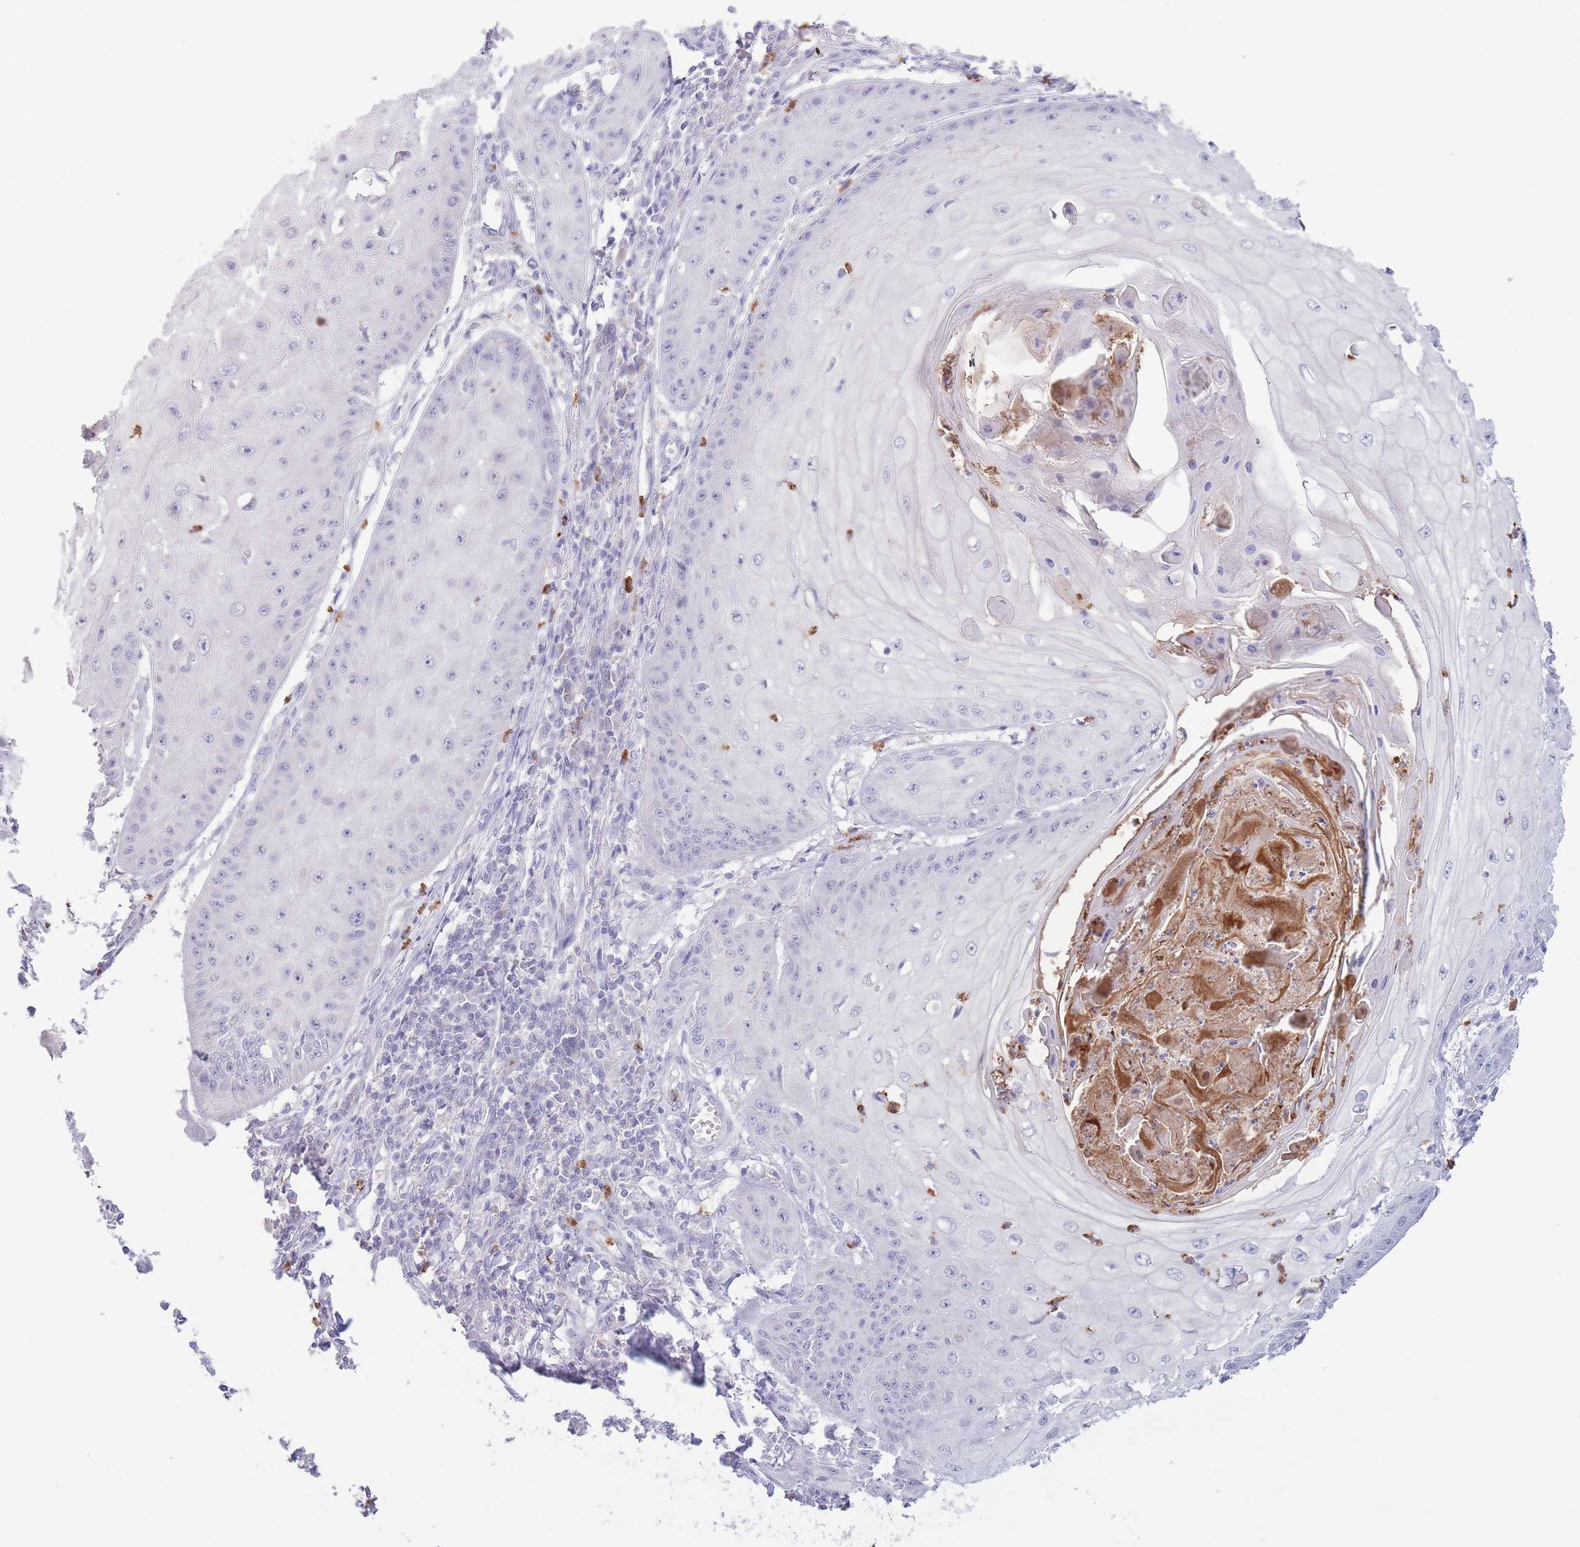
{"staining": {"intensity": "negative", "quantity": "none", "location": "none"}, "tissue": "skin cancer", "cell_type": "Tumor cells", "image_type": "cancer", "snomed": [{"axis": "morphology", "description": "Squamous cell carcinoma, NOS"}, {"axis": "topography", "description": "Skin"}], "caption": "DAB immunohistochemical staining of skin cancer (squamous cell carcinoma) displays no significant staining in tumor cells.", "gene": "LCLAT1", "patient": {"sex": "male", "age": 70}}